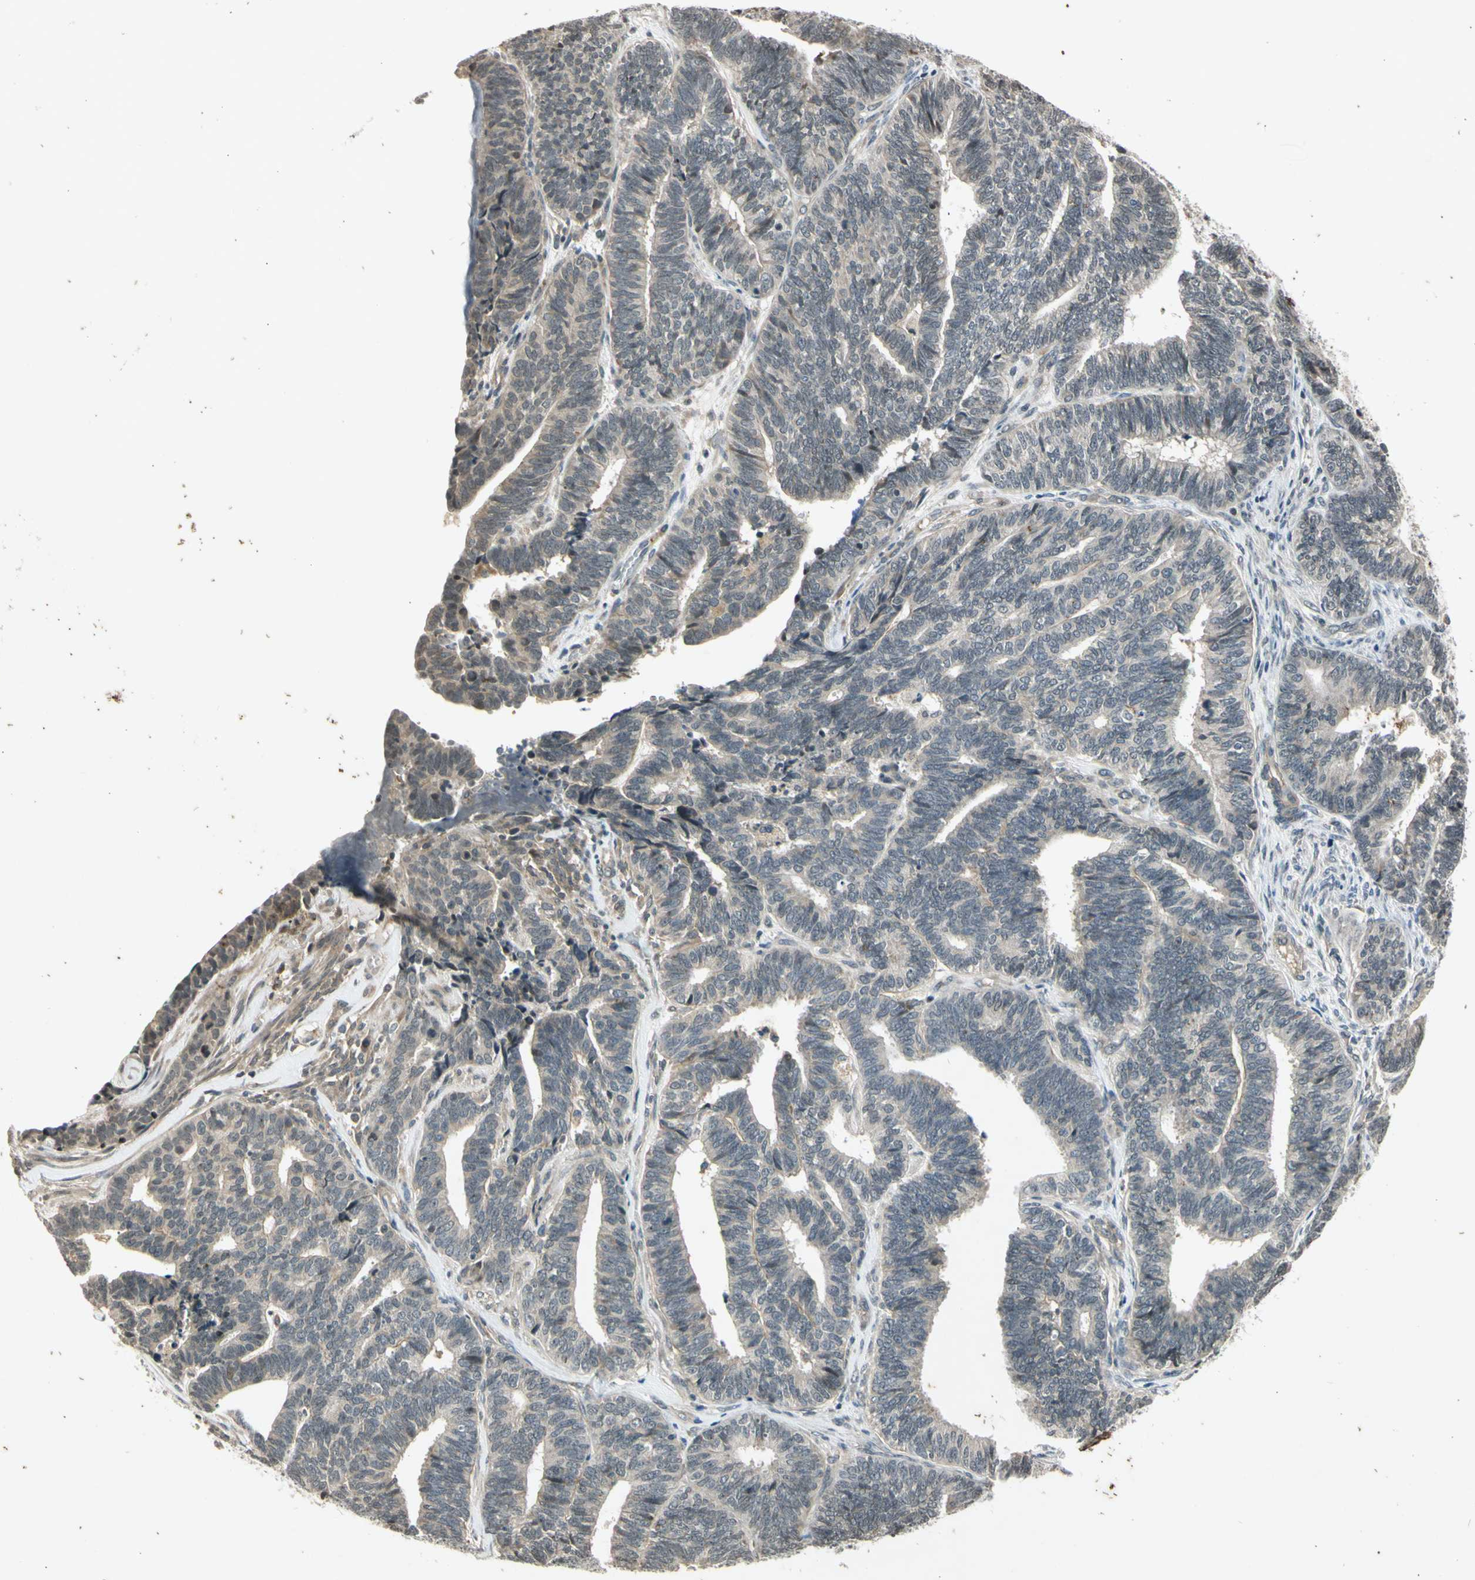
{"staining": {"intensity": "negative", "quantity": "none", "location": "none"}, "tissue": "endometrial cancer", "cell_type": "Tumor cells", "image_type": "cancer", "snomed": [{"axis": "morphology", "description": "Adenocarcinoma, NOS"}, {"axis": "topography", "description": "Endometrium"}], "caption": "An image of human endometrial cancer is negative for staining in tumor cells.", "gene": "EFNB2", "patient": {"sex": "female", "age": 70}}